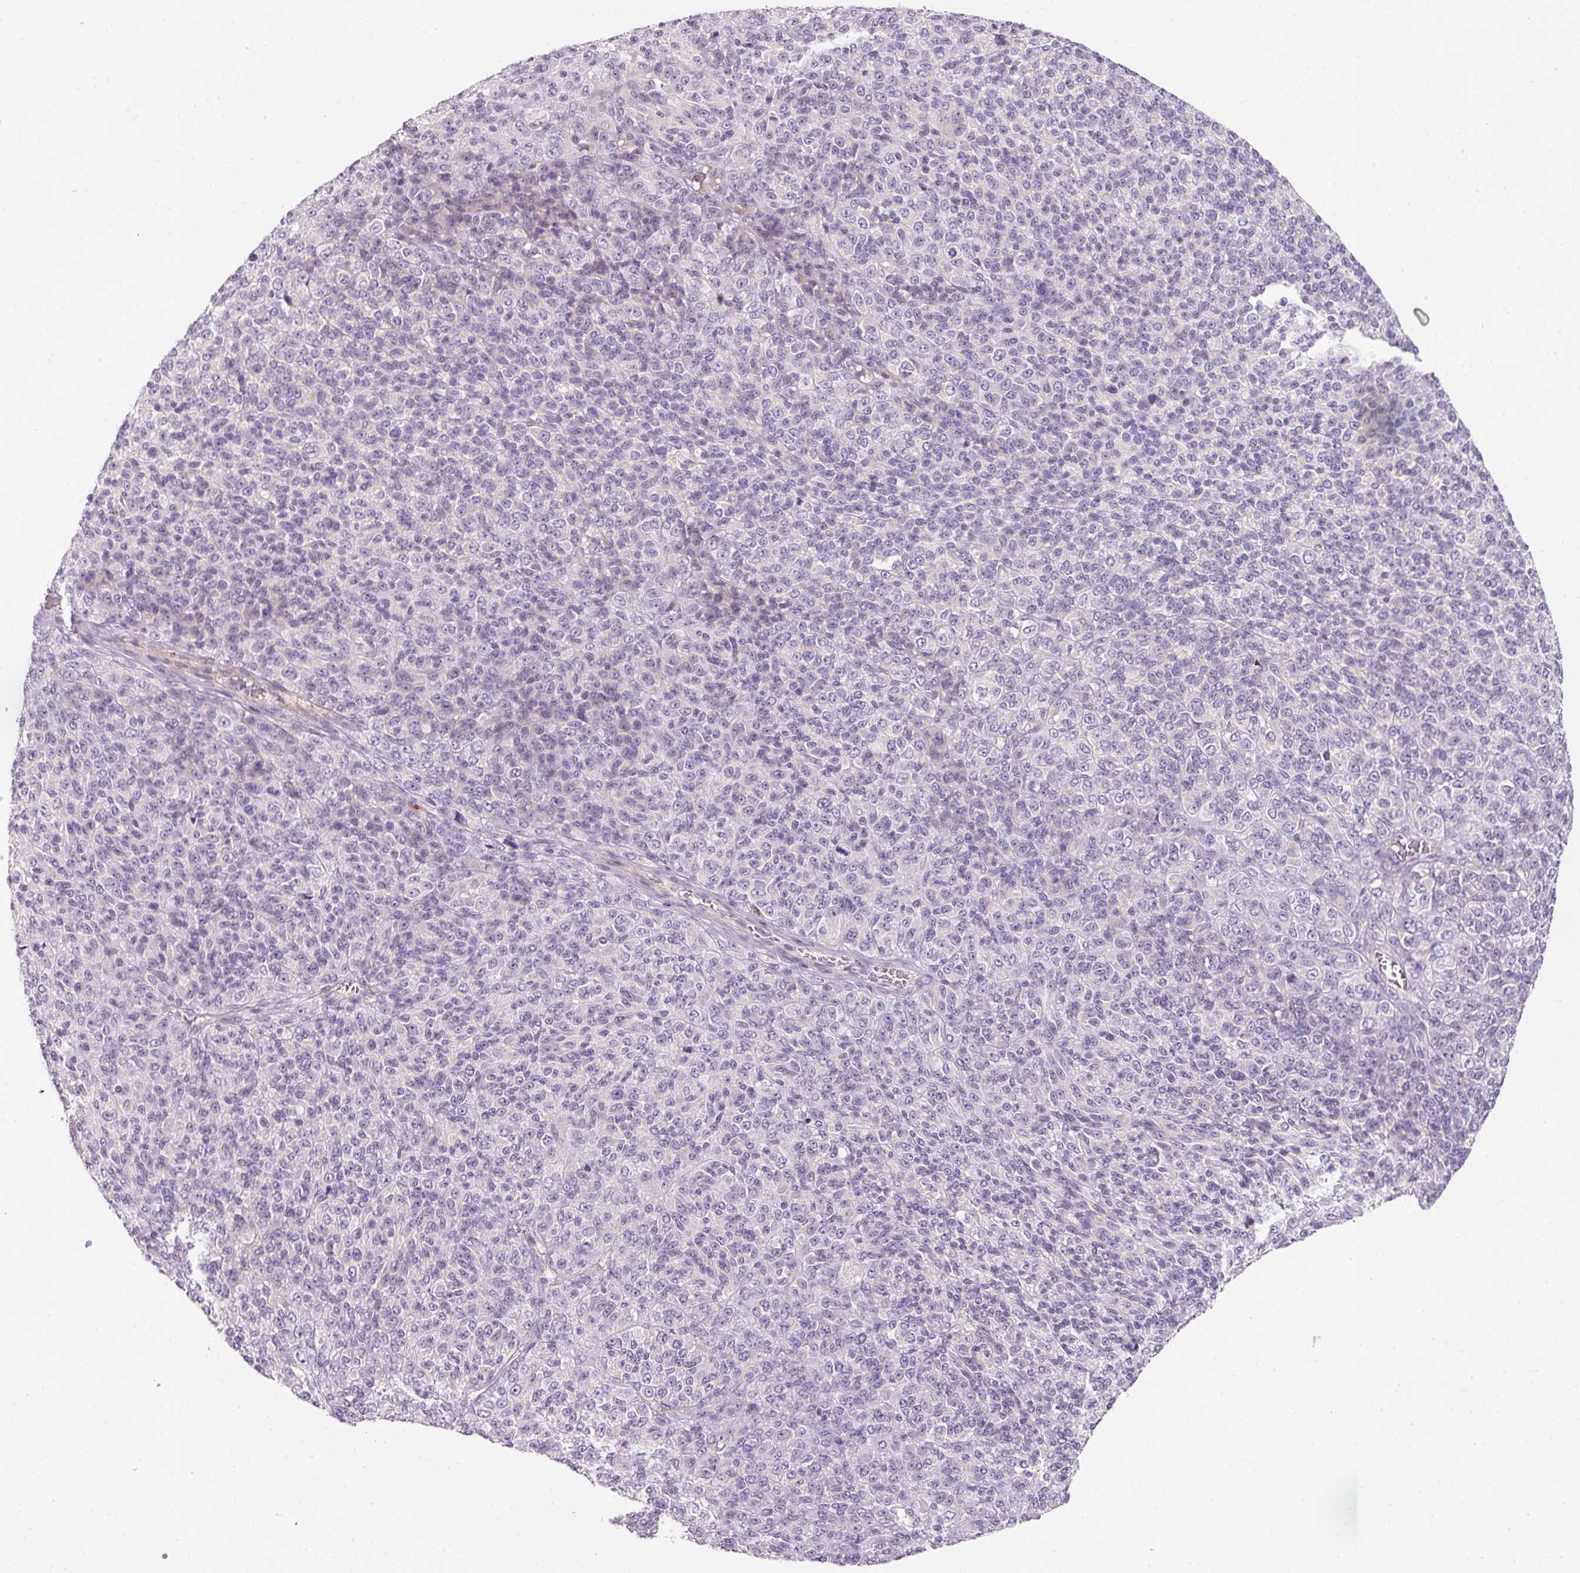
{"staining": {"intensity": "negative", "quantity": "none", "location": "none"}, "tissue": "melanoma", "cell_type": "Tumor cells", "image_type": "cancer", "snomed": [{"axis": "morphology", "description": "Malignant melanoma, Metastatic site"}, {"axis": "topography", "description": "Brain"}], "caption": "Protein analysis of melanoma reveals no significant expression in tumor cells. The staining was performed using DAB to visualize the protein expression in brown, while the nuclei were stained in blue with hematoxylin (Magnification: 20x).", "gene": "NBPF11", "patient": {"sex": "female", "age": 56}}